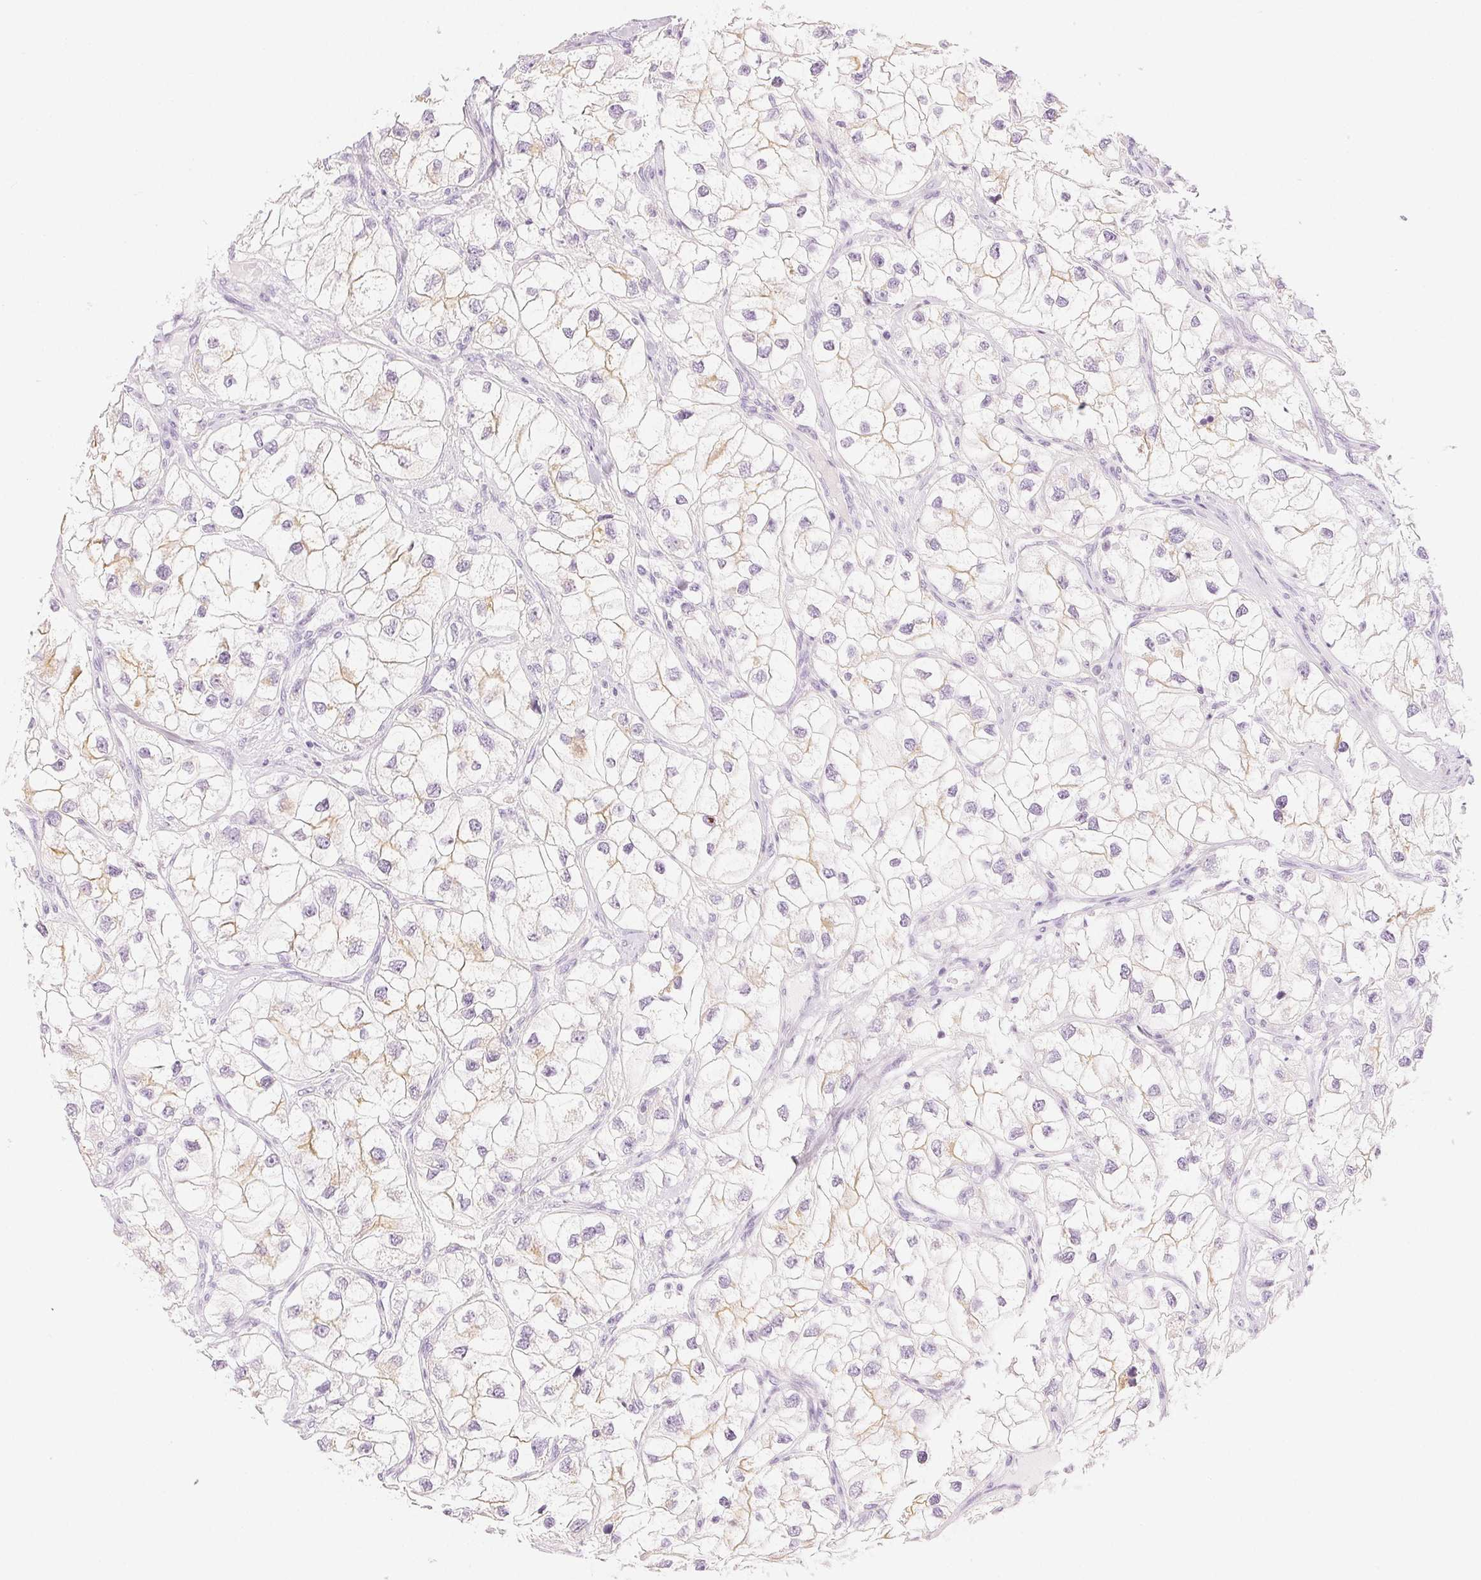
{"staining": {"intensity": "weak", "quantity": "<25%", "location": "cytoplasmic/membranous"}, "tissue": "renal cancer", "cell_type": "Tumor cells", "image_type": "cancer", "snomed": [{"axis": "morphology", "description": "Adenocarcinoma, NOS"}, {"axis": "topography", "description": "Kidney"}], "caption": "Renal adenocarcinoma was stained to show a protein in brown. There is no significant staining in tumor cells. (Stains: DAB IHC with hematoxylin counter stain, Microscopy: brightfield microscopy at high magnification).", "gene": "SLC5A2", "patient": {"sex": "male", "age": 59}}